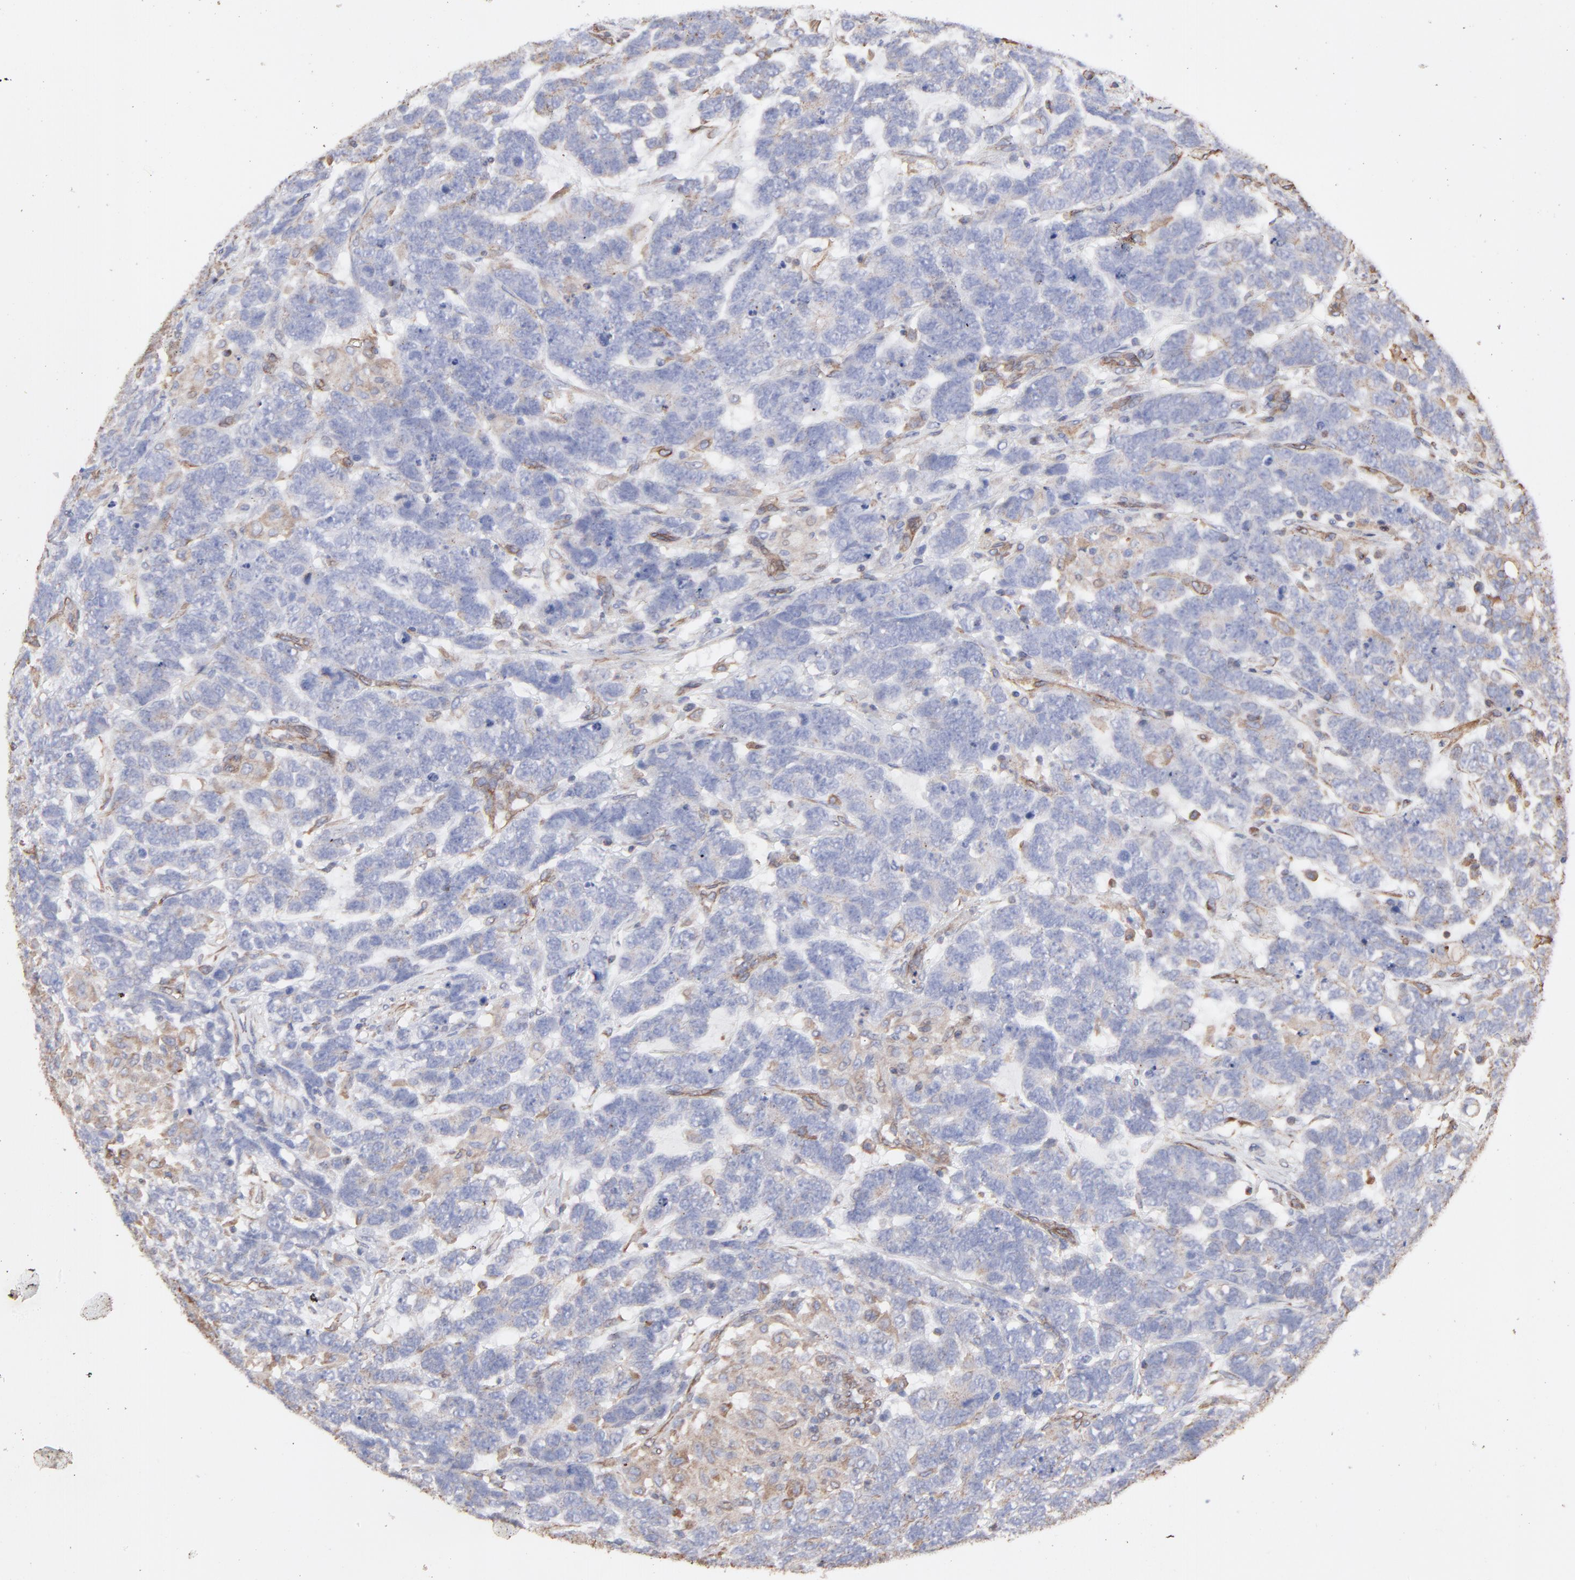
{"staining": {"intensity": "weak", "quantity": "<25%", "location": "cytoplasmic/membranous"}, "tissue": "testis cancer", "cell_type": "Tumor cells", "image_type": "cancer", "snomed": [{"axis": "morphology", "description": "Carcinoma, Embryonal, NOS"}, {"axis": "topography", "description": "Testis"}], "caption": "The IHC histopathology image has no significant staining in tumor cells of testis cancer (embryonal carcinoma) tissue.", "gene": "LRCH2", "patient": {"sex": "male", "age": 26}}